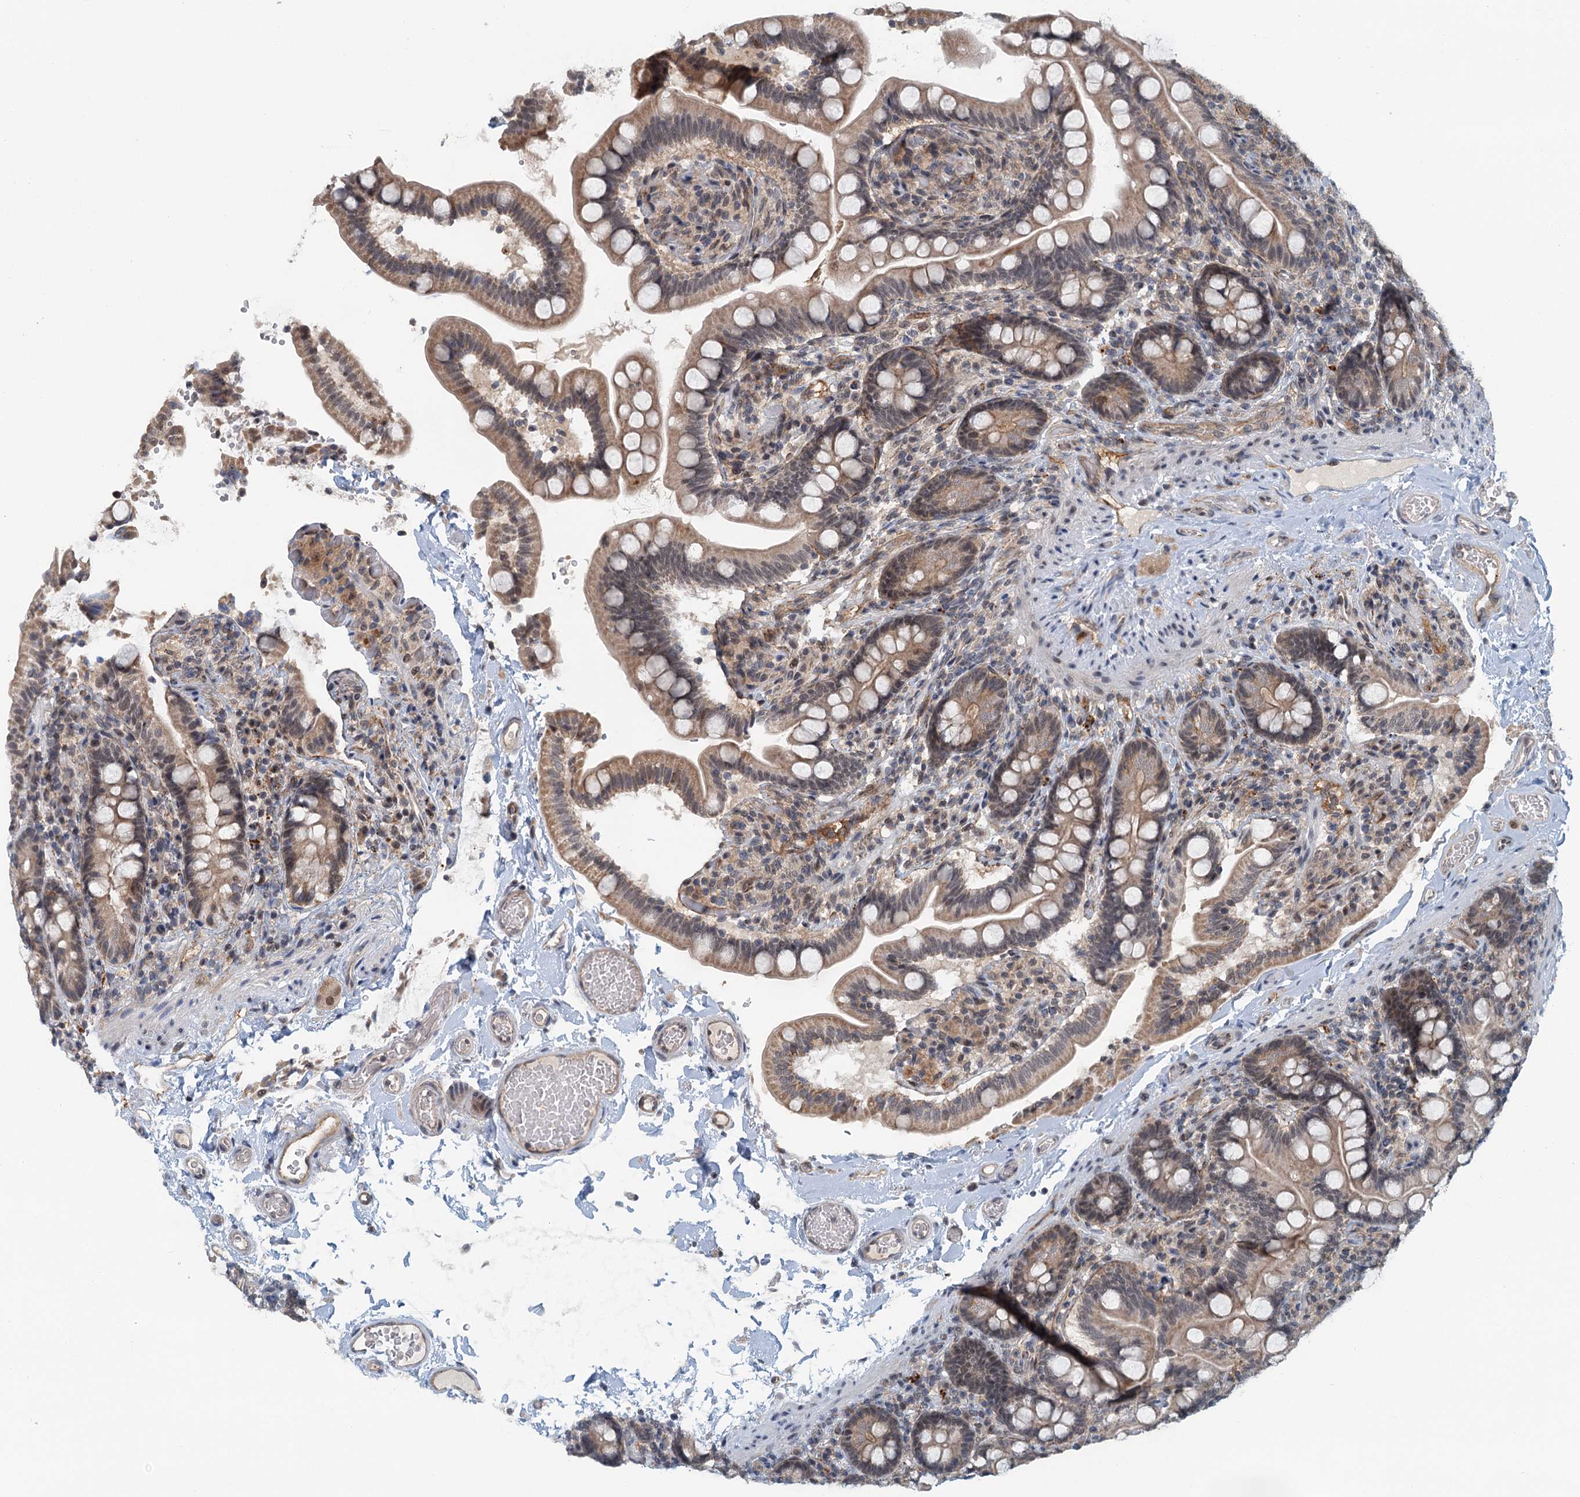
{"staining": {"intensity": "moderate", "quantity": ">75%", "location": "cytoplasmic/membranous,nuclear"}, "tissue": "small intestine", "cell_type": "Glandular cells", "image_type": "normal", "snomed": [{"axis": "morphology", "description": "Normal tissue, NOS"}, {"axis": "topography", "description": "Small intestine"}], "caption": "This is an image of immunohistochemistry staining of normal small intestine, which shows moderate expression in the cytoplasmic/membranous,nuclear of glandular cells.", "gene": "TAS2R42", "patient": {"sex": "female", "age": 64}}